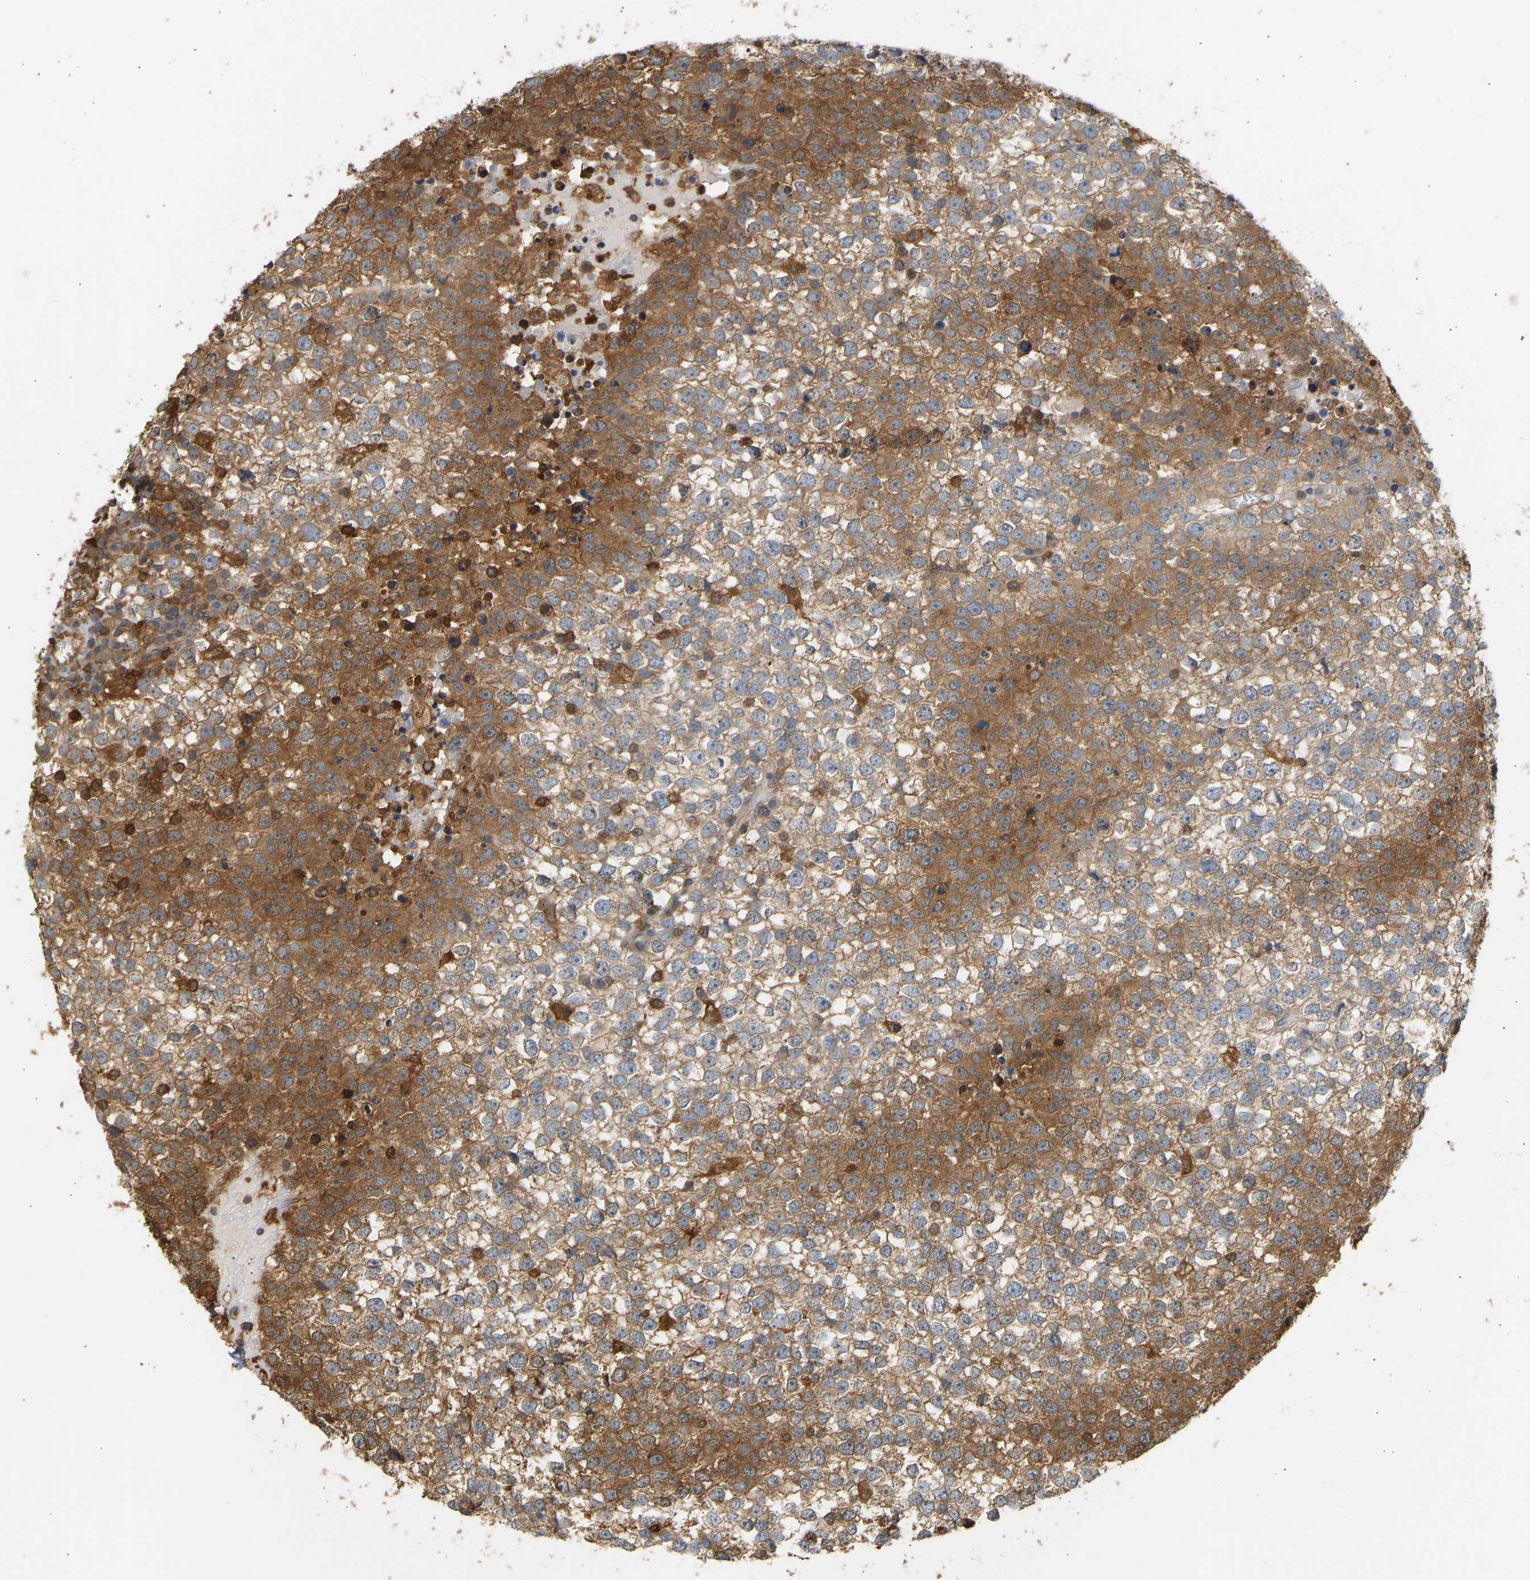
{"staining": {"intensity": "moderate", "quantity": ">75%", "location": "cytoplasmic/membranous"}, "tissue": "testis cancer", "cell_type": "Tumor cells", "image_type": "cancer", "snomed": [{"axis": "morphology", "description": "Seminoma, NOS"}, {"axis": "topography", "description": "Testis"}], "caption": "A brown stain labels moderate cytoplasmic/membranous expression of a protein in testis seminoma tumor cells.", "gene": "ENO1", "patient": {"sex": "male", "age": 65}}